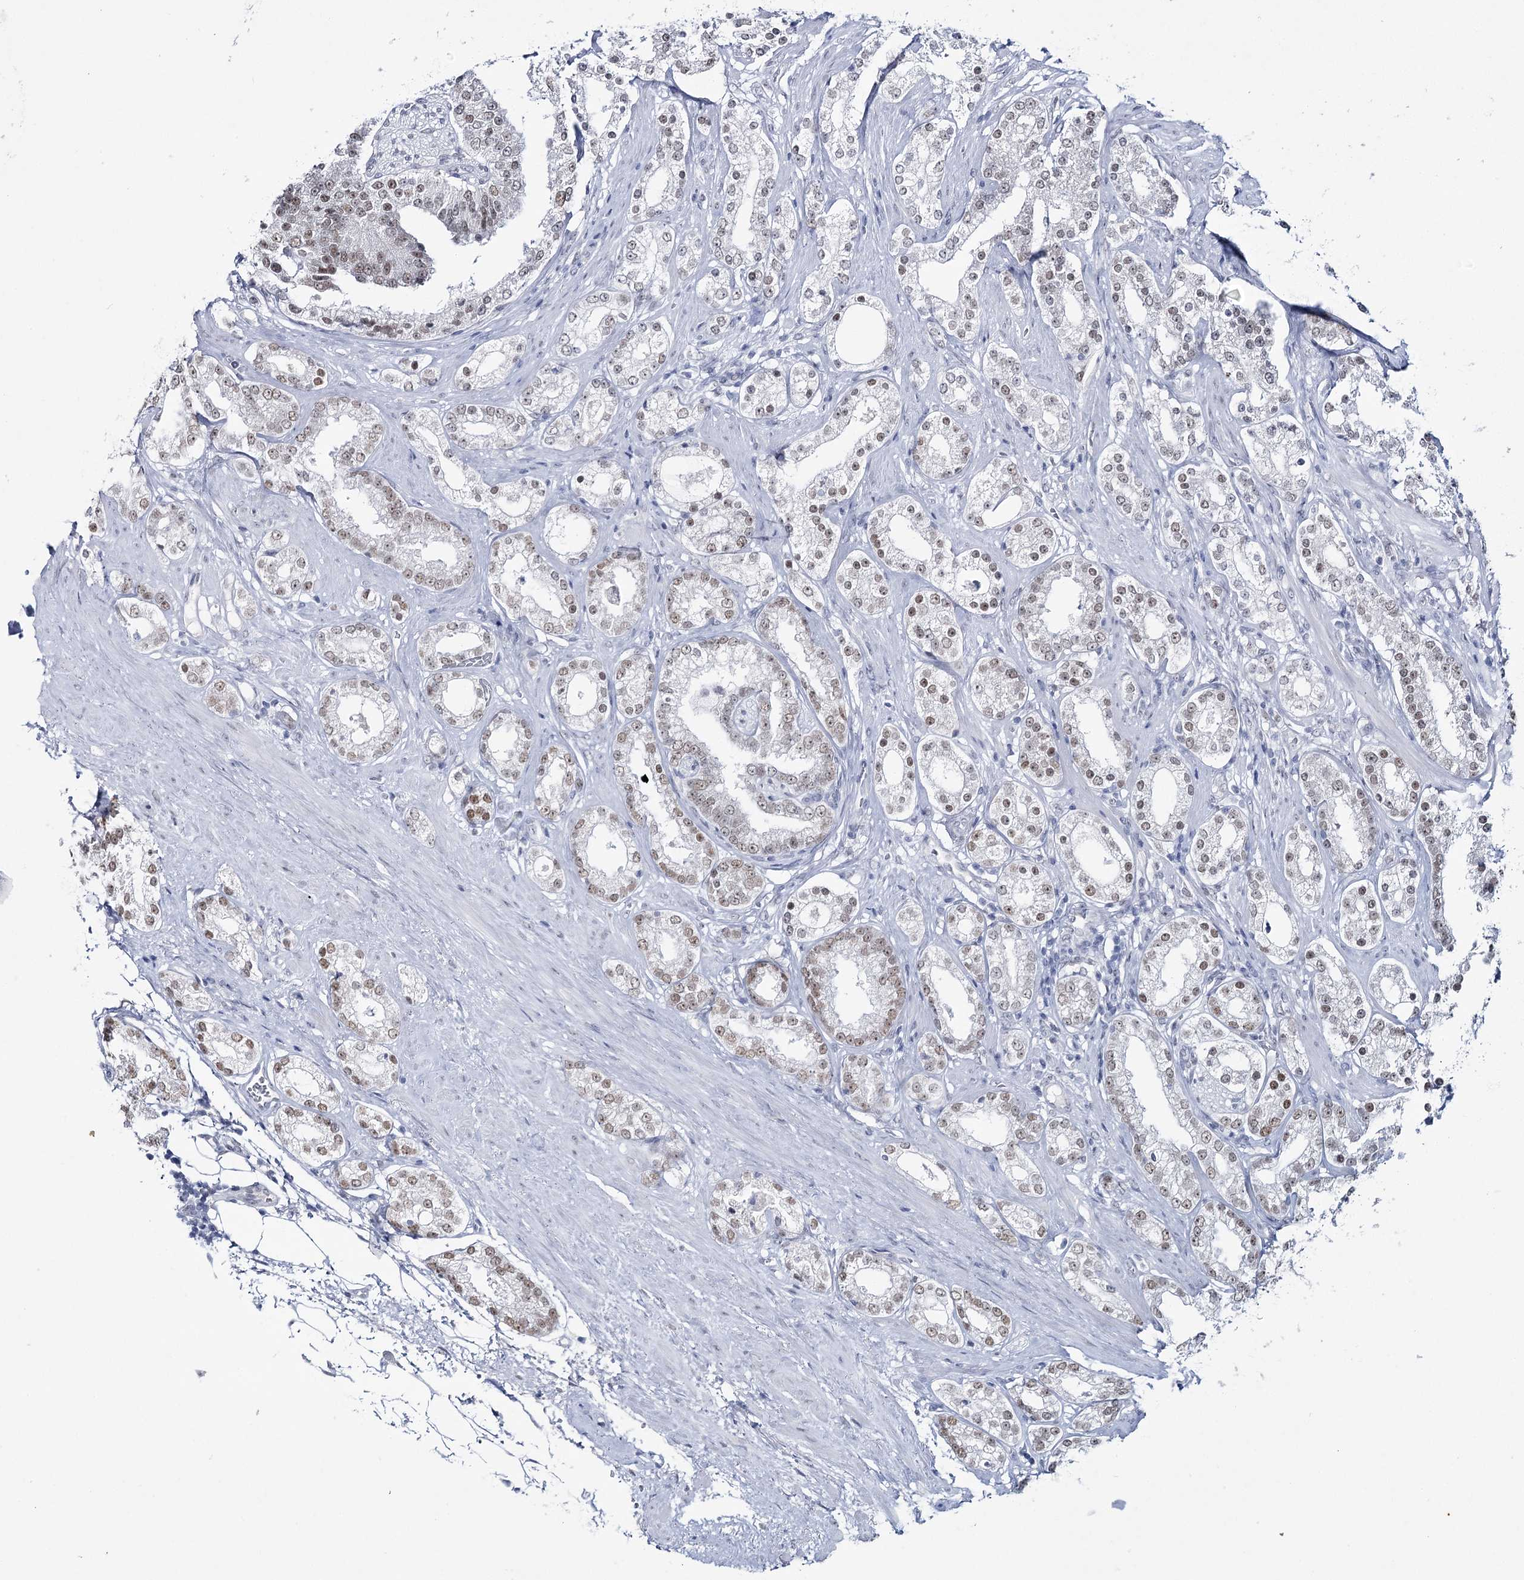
{"staining": {"intensity": "weak", "quantity": ">75%", "location": "nuclear"}, "tissue": "prostate cancer", "cell_type": "Tumor cells", "image_type": "cancer", "snomed": [{"axis": "morphology", "description": "Normal tissue, NOS"}, {"axis": "morphology", "description": "Adenocarcinoma, High grade"}, {"axis": "topography", "description": "Prostate"}], "caption": "This micrograph displays immunohistochemistry (IHC) staining of human adenocarcinoma (high-grade) (prostate), with low weak nuclear expression in about >75% of tumor cells.", "gene": "ZC3H8", "patient": {"sex": "male", "age": 83}}